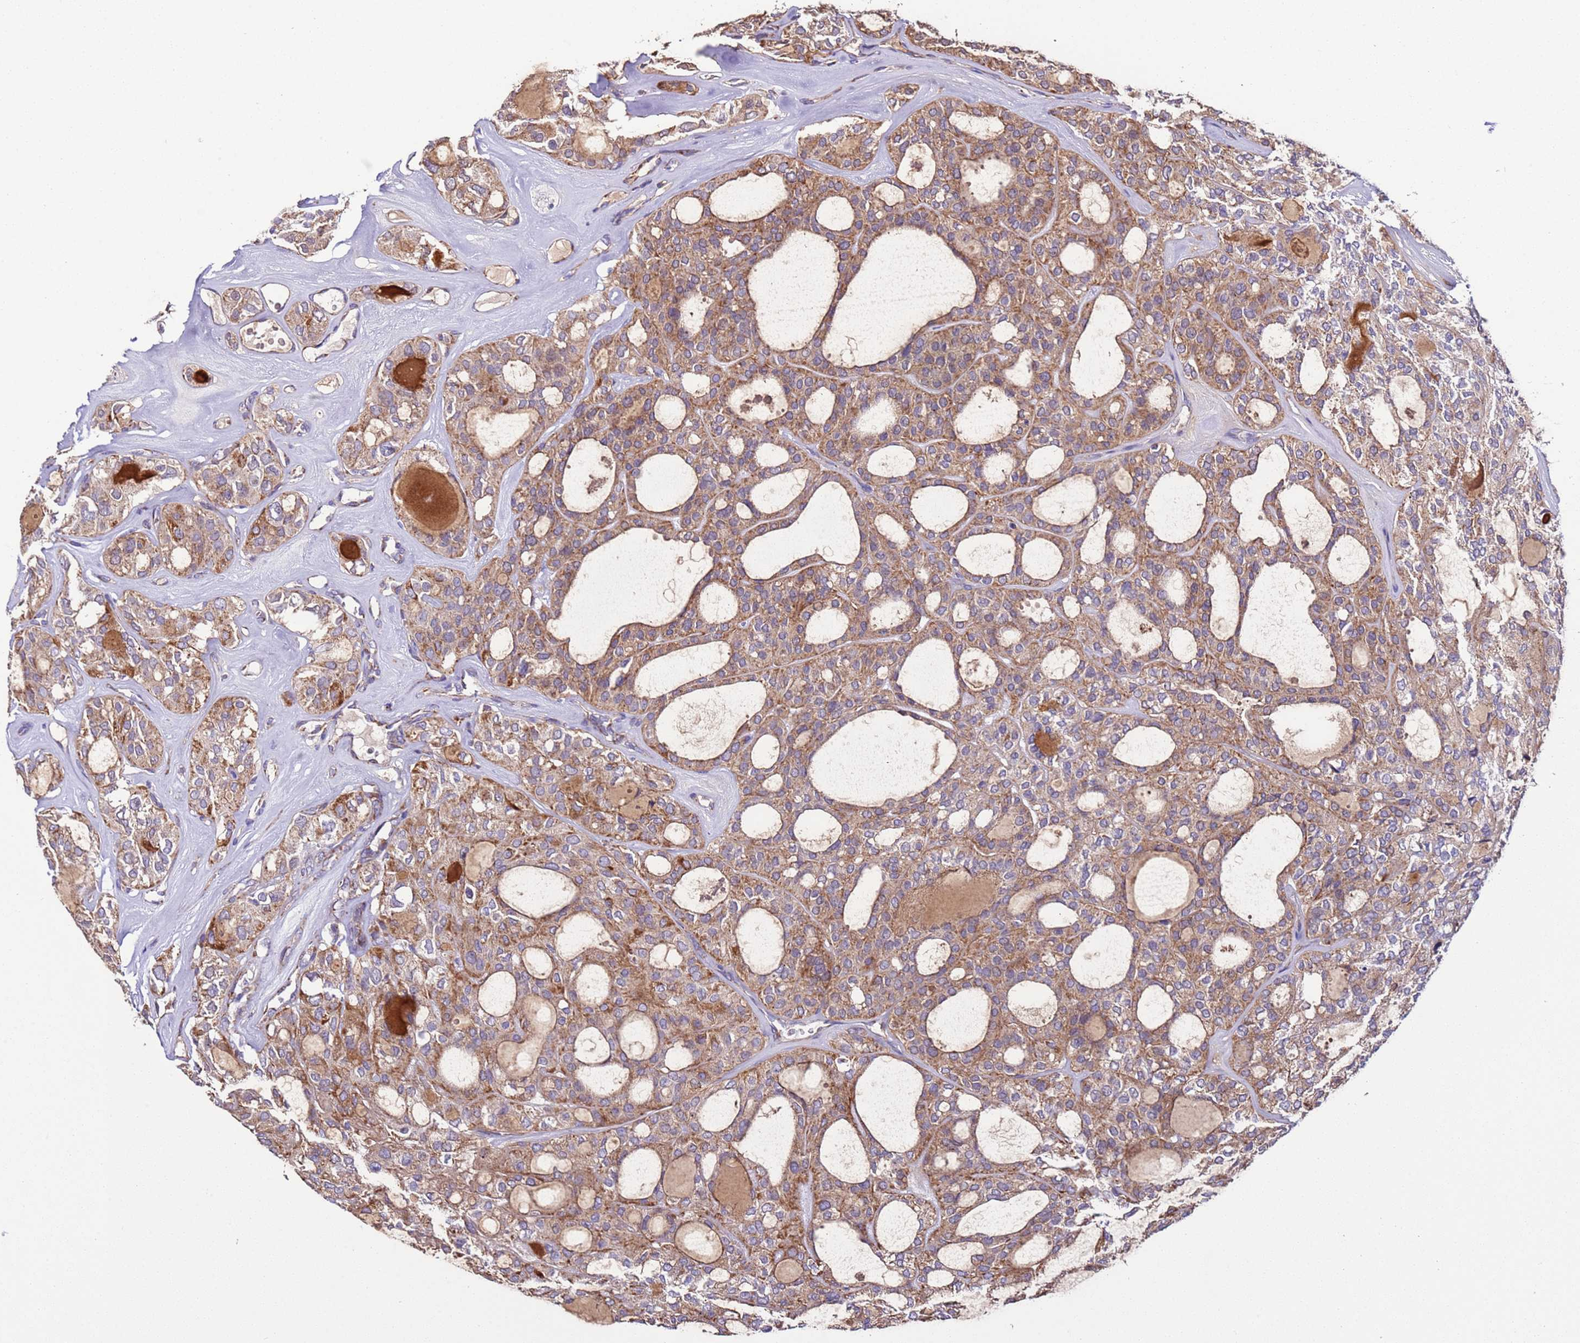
{"staining": {"intensity": "moderate", "quantity": ">75%", "location": "cytoplasmic/membranous"}, "tissue": "thyroid cancer", "cell_type": "Tumor cells", "image_type": "cancer", "snomed": [{"axis": "morphology", "description": "Follicular adenoma carcinoma, NOS"}, {"axis": "topography", "description": "Thyroid gland"}], "caption": "Tumor cells show medium levels of moderate cytoplasmic/membranous staining in about >75% of cells in human follicular adenoma carcinoma (thyroid).", "gene": "AHI1", "patient": {"sex": "male", "age": 75}}